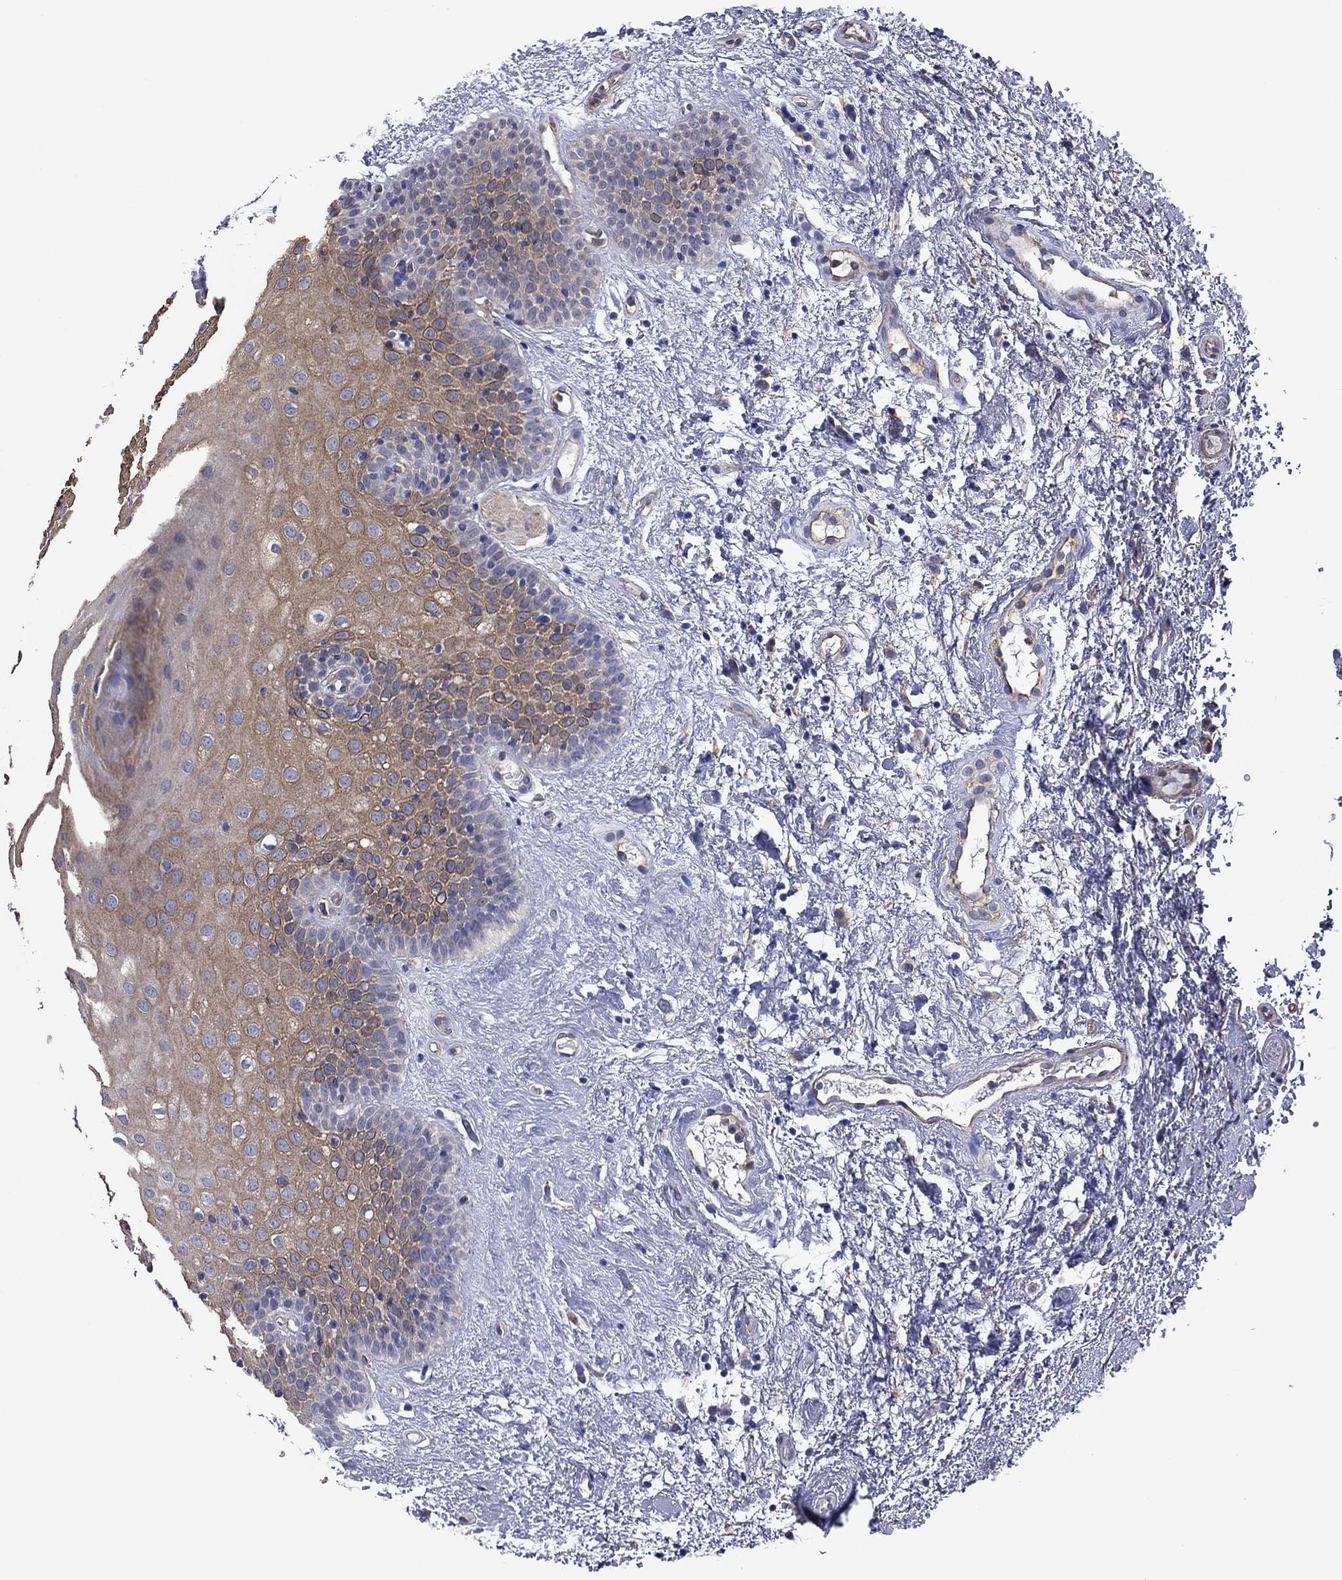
{"staining": {"intensity": "moderate", "quantity": "<25%", "location": "cytoplasmic/membranous"}, "tissue": "oral mucosa", "cell_type": "Squamous epithelial cells", "image_type": "normal", "snomed": [{"axis": "morphology", "description": "Normal tissue, NOS"}, {"axis": "topography", "description": "Oral tissue"}], "caption": "Squamous epithelial cells demonstrate low levels of moderate cytoplasmic/membranous staining in about <25% of cells in benign human oral mucosa.", "gene": "TCHH", "patient": {"sex": "male", "age": 72}}